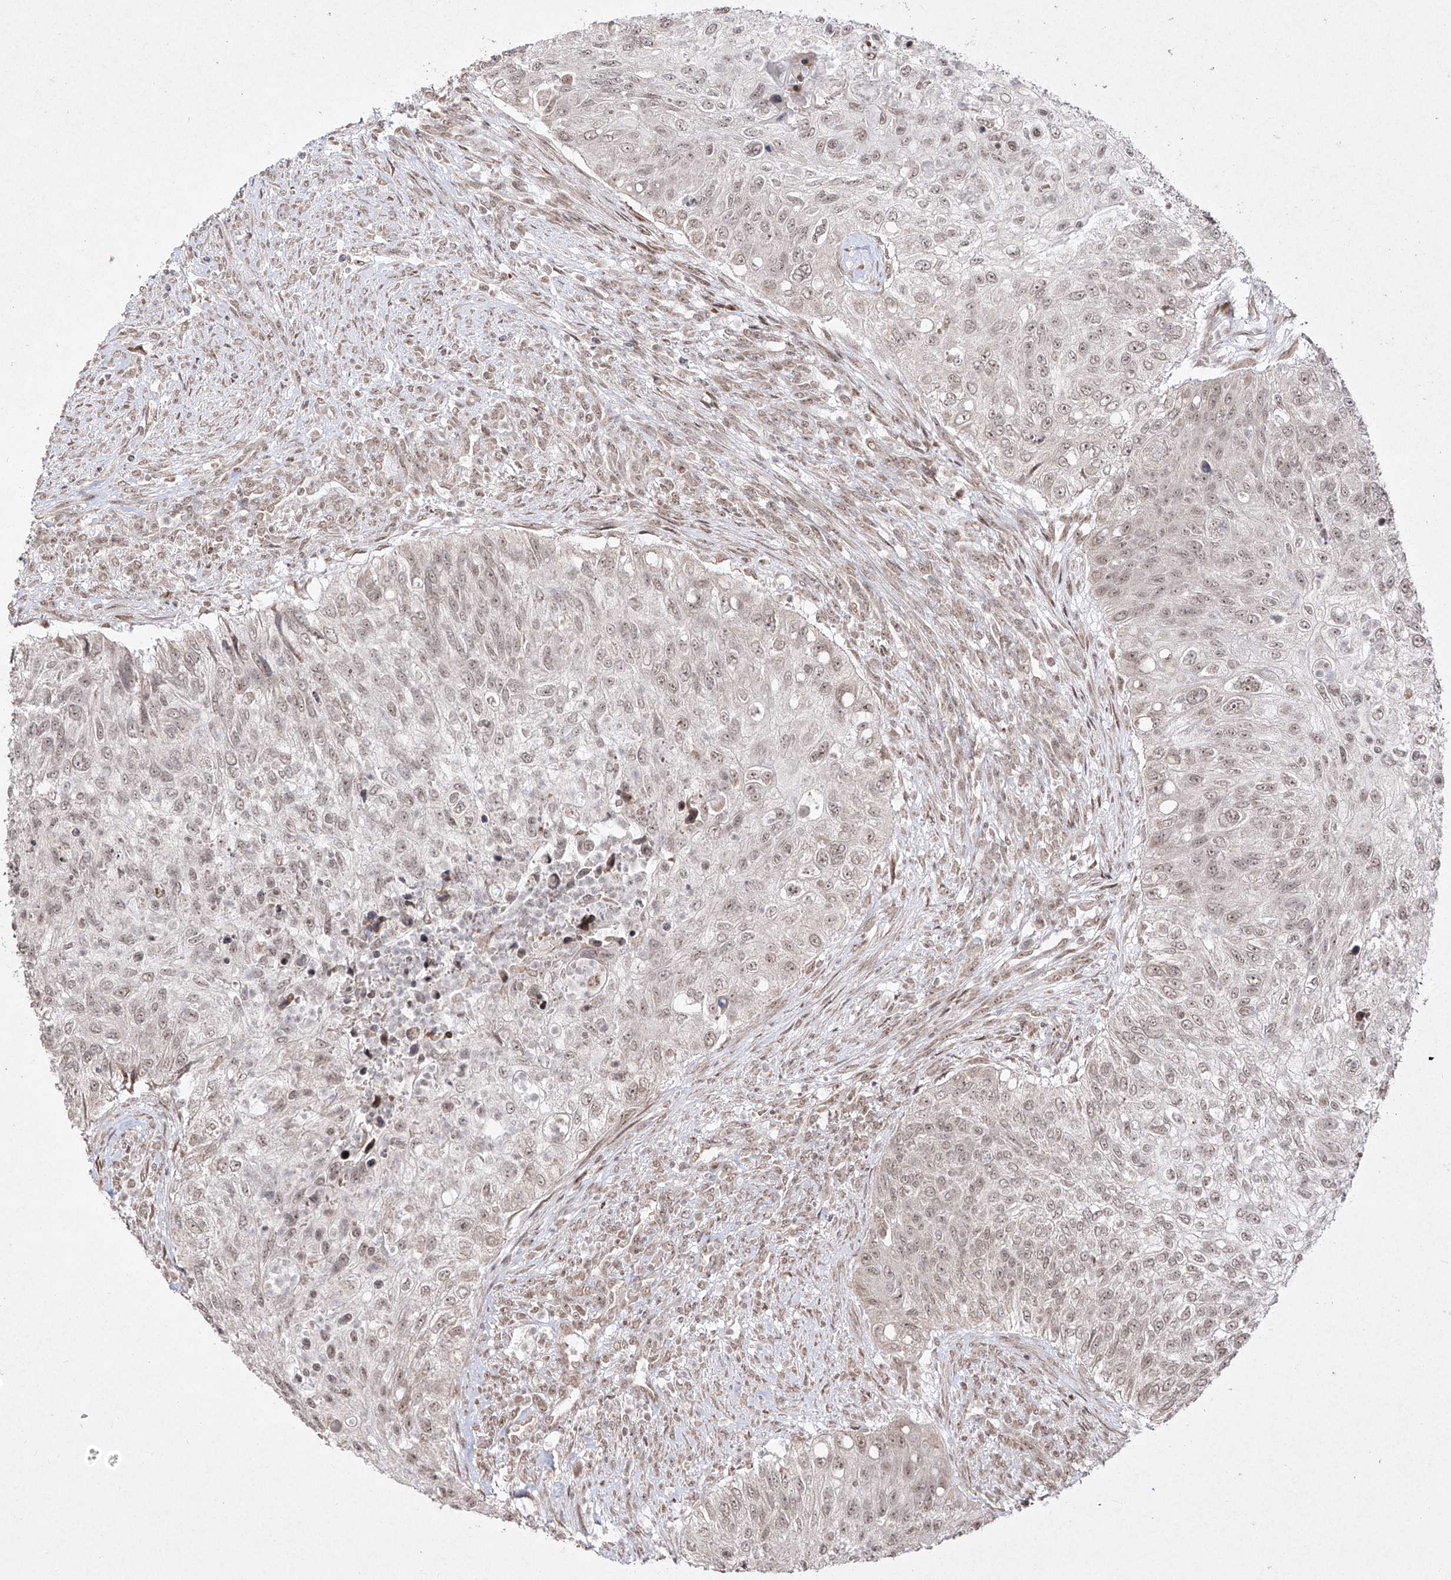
{"staining": {"intensity": "weak", "quantity": "25%-75%", "location": "nuclear"}, "tissue": "urothelial cancer", "cell_type": "Tumor cells", "image_type": "cancer", "snomed": [{"axis": "morphology", "description": "Urothelial carcinoma, High grade"}, {"axis": "topography", "description": "Urinary bladder"}], "caption": "There is low levels of weak nuclear positivity in tumor cells of urothelial carcinoma (high-grade), as demonstrated by immunohistochemical staining (brown color).", "gene": "SNRNP27", "patient": {"sex": "female", "age": 60}}